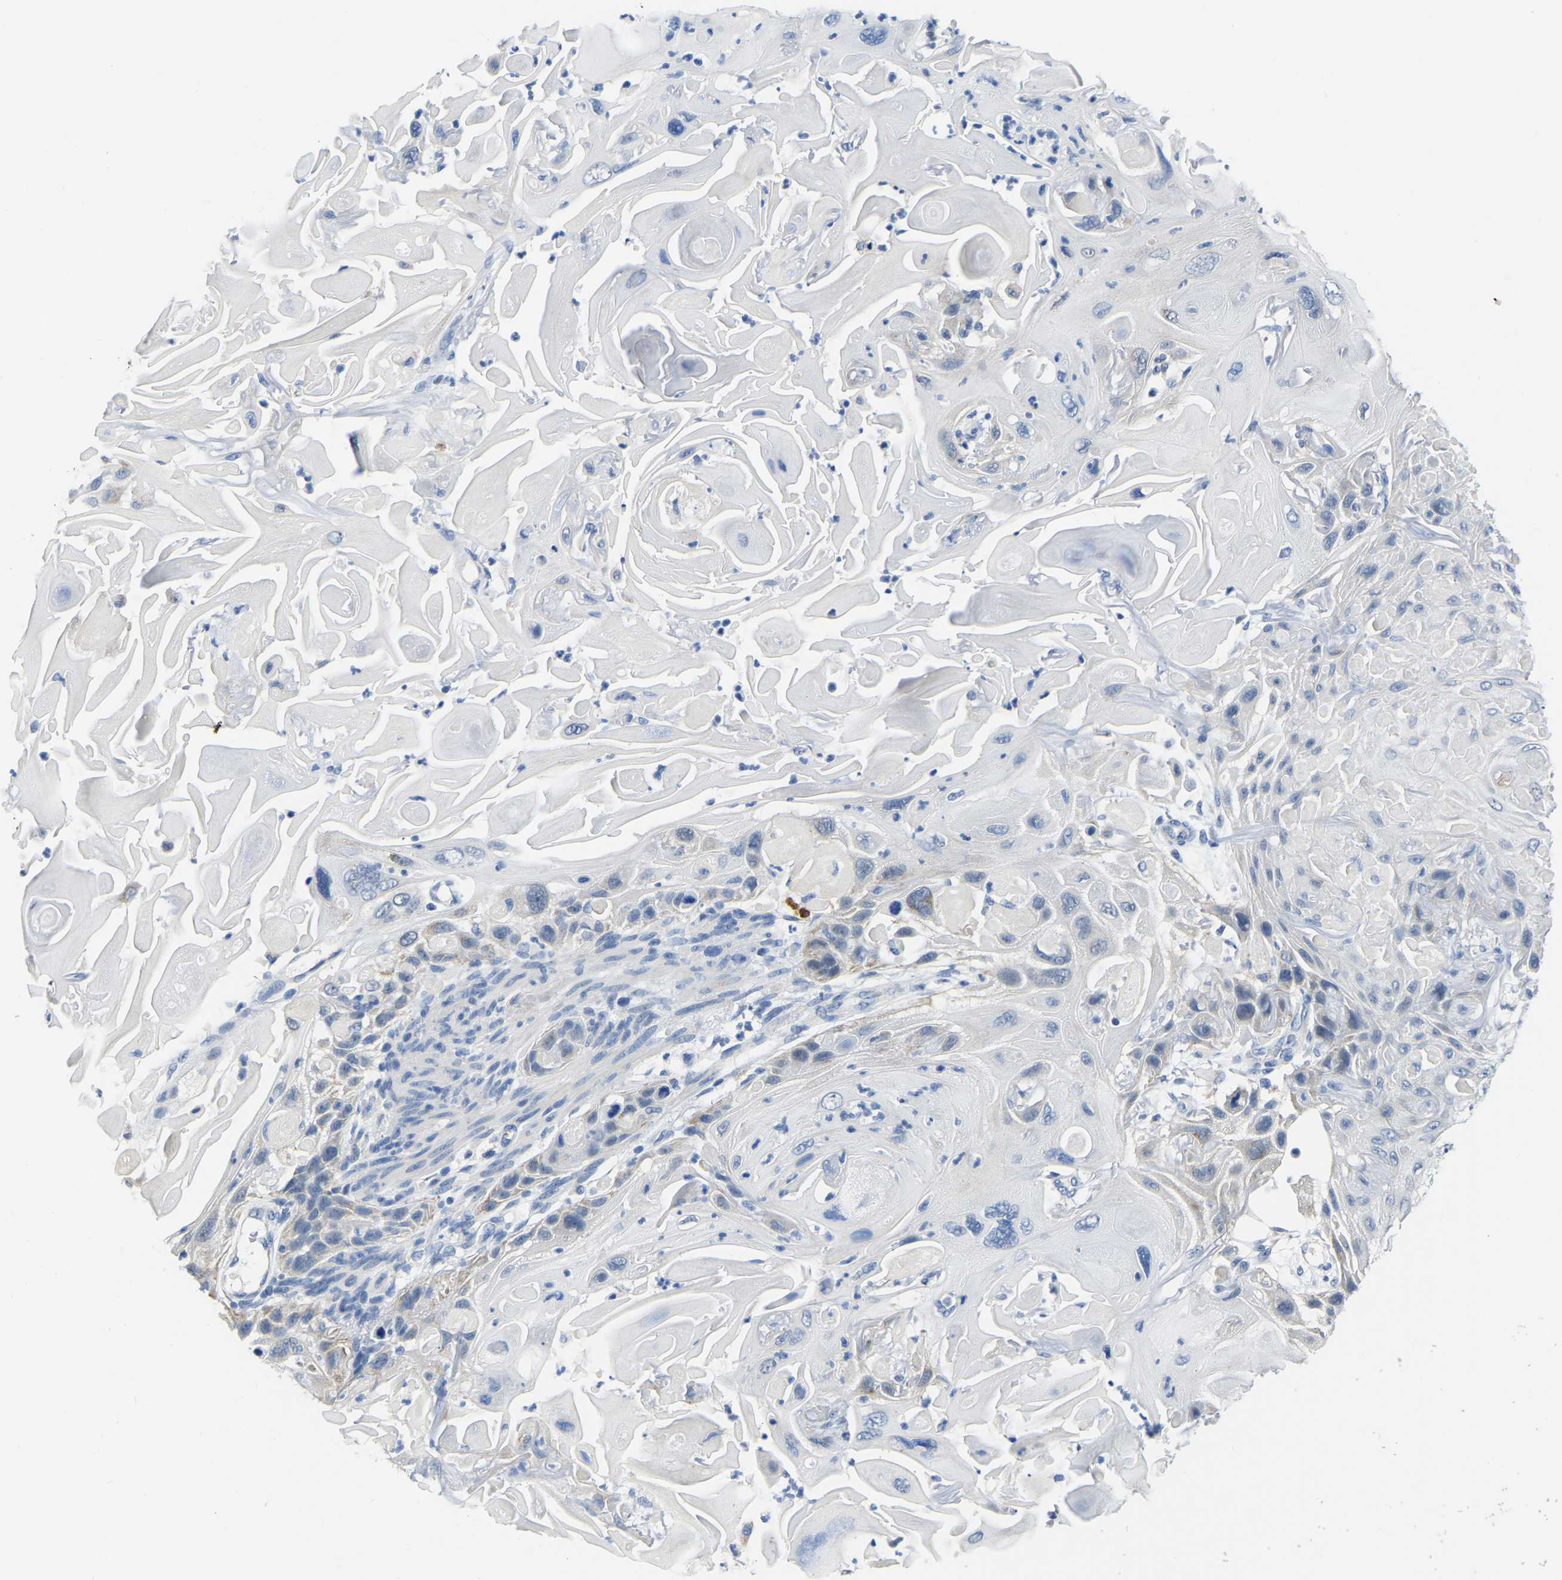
{"staining": {"intensity": "negative", "quantity": "none", "location": "none"}, "tissue": "skin cancer", "cell_type": "Tumor cells", "image_type": "cancer", "snomed": [{"axis": "morphology", "description": "Squamous cell carcinoma, NOS"}, {"axis": "topography", "description": "Skin"}], "caption": "Protein analysis of skin cancer (squamous cell carcinoma) shows no significant expression in tumor cells.", "gene": "ETFA", "patient": {"sex": "female", "age": 77}}